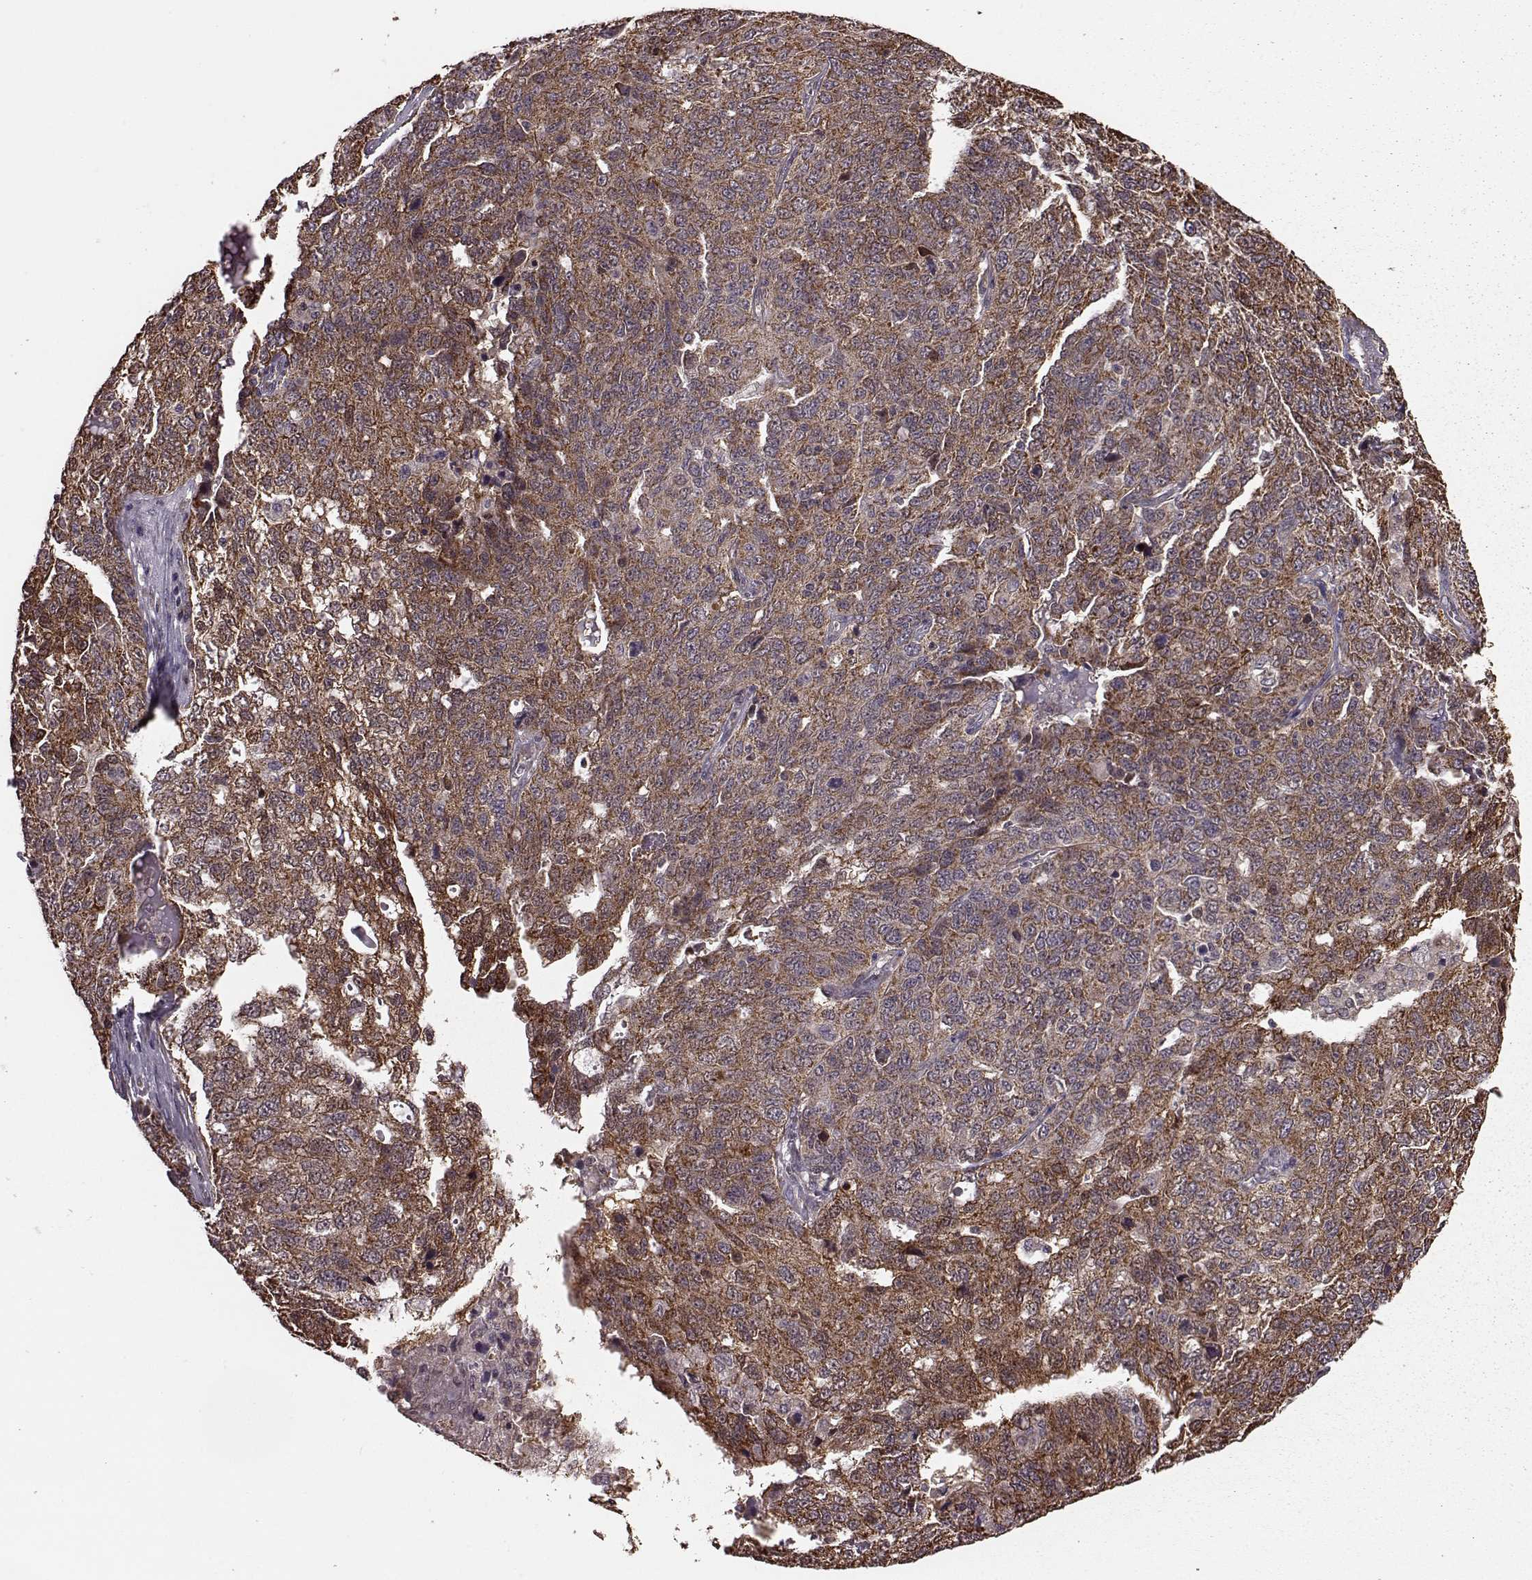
{"staining": {"intensity": "moderate", "quantity": ">75%", "location": "cytoplasmic/membranous"}, "tissue": "ovarian cancer", "cell_type": "Tumor cells", "image_type": "cancer", "snomed": [{"axis": "morphology", "description": "Cystadenocarcinoma, serous, NOS"}, {"axis": "topography", "description": "Ovary"}], "caption": "DAB (3,3'-diaminobenzidine) immunohistochemical staining of human ovarian serous cystadenocarcinoma demonstrates moderate cytoplasmic/membranous protein positivity in about >75% of tumor cells.", "gene": "PUDP", "patient": {"sex": "female", "age": 71}}